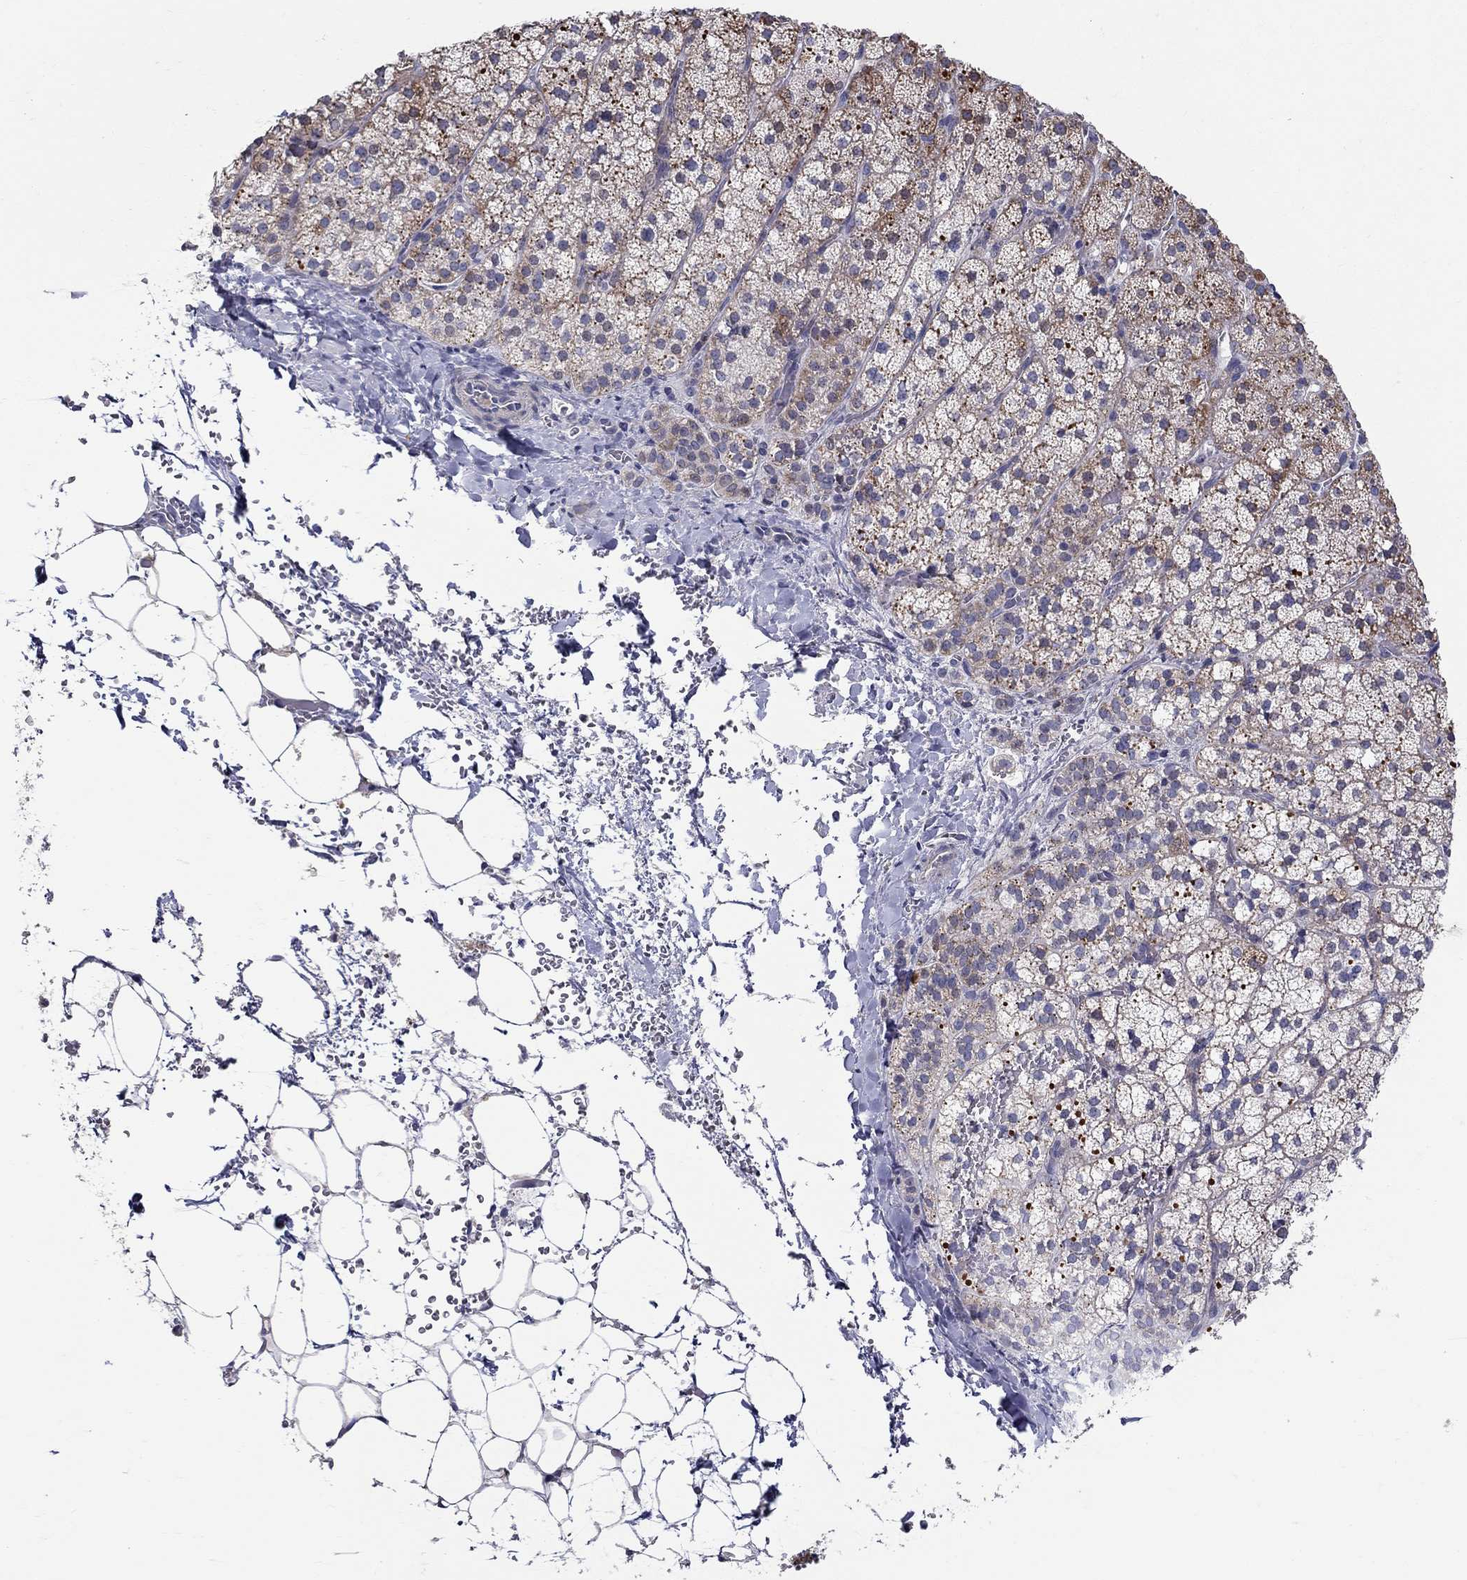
{"staining": {"intensity": "strong", "quantity": "<25%", "location": "cytoplasmic/membranous"}, "tissue": "adrenal gland", "cell_type": "Glandular cells", "image_type": "normal", "snomed": [{"axis": "morphology", "description": "Normal tissue, NOS"}, {"axis": "topography", "description": "Adrenal gland"}], "caption": "This is an image of IHC staining of normal adrenal gland, which shows strong positivity in the cytoplasmic/membranous of glandular cells.", "gene": "HMX2", "patient": {"sex": "male", "age": 53}}